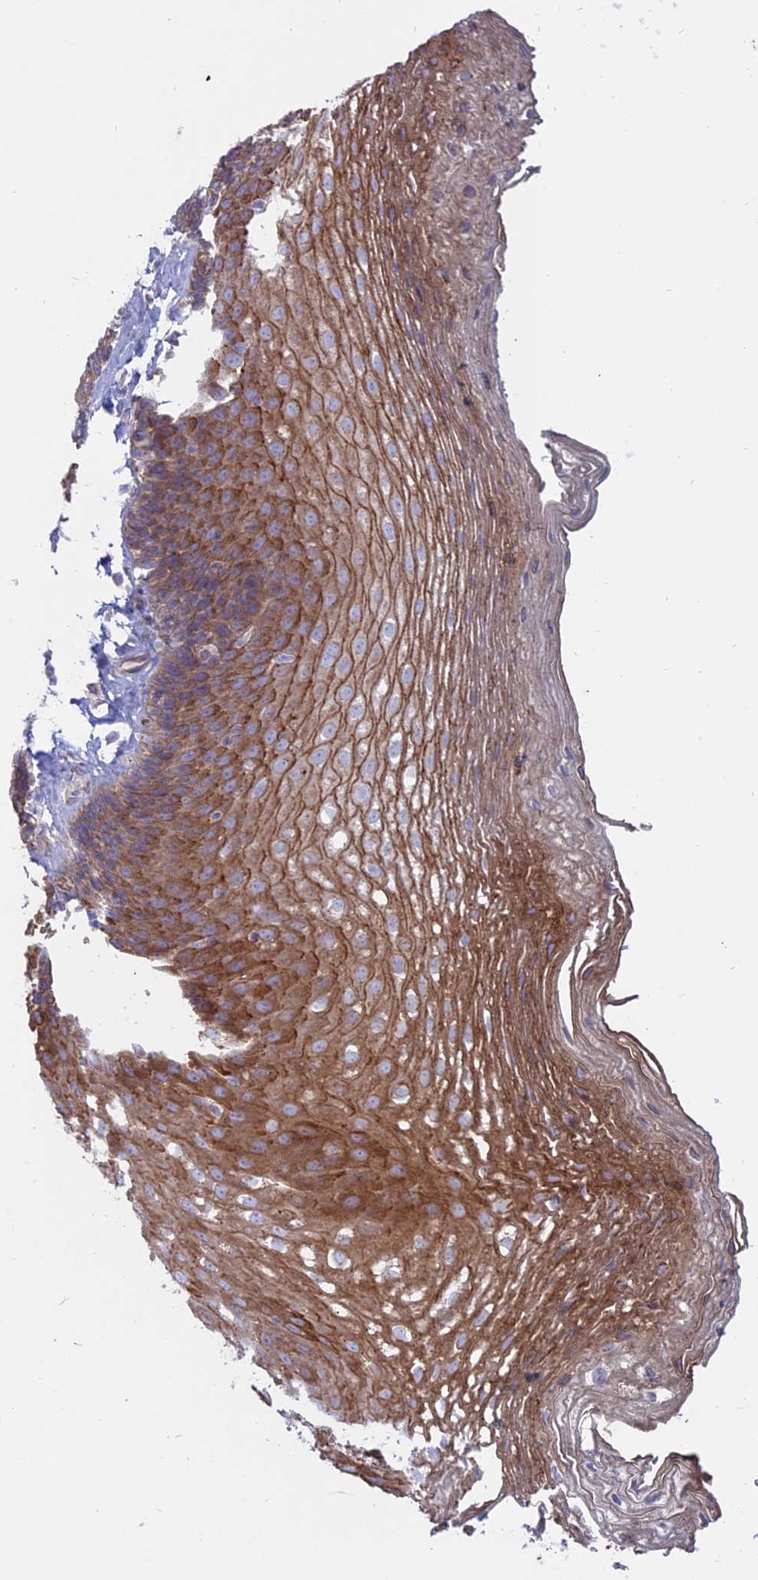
{"staining": {"intensity": "moderate", "quantity": "25%-75%", "location": "cytoplasmic/membranous"}, "tissue": "esophagus", "cell_type": "Squamous epithelial cells", "image_type": "normal", "snomed": [{"axis": "morphology", "description": "Normal tissue, NOS"}, {"axis": "topography", "description": "Esophagus"}], "caption": "High-magnification brightfield microscopy of normal esophagus stained with DAB (brown) and counterstained with hematoxylin (blue). squamous epithelial cells exhibit moderate cytoplasmic/membranous positivity is appreciated in approximately25%-75% of cells. The staining is performed using DAB (3,3'-diaminobenzidine) brown chromogen to label protein expression. The nuclei are counter-stained blue using hematoxylin.", "gene": "MYO5B", "patient": {"sex": "female", "age": 66}}